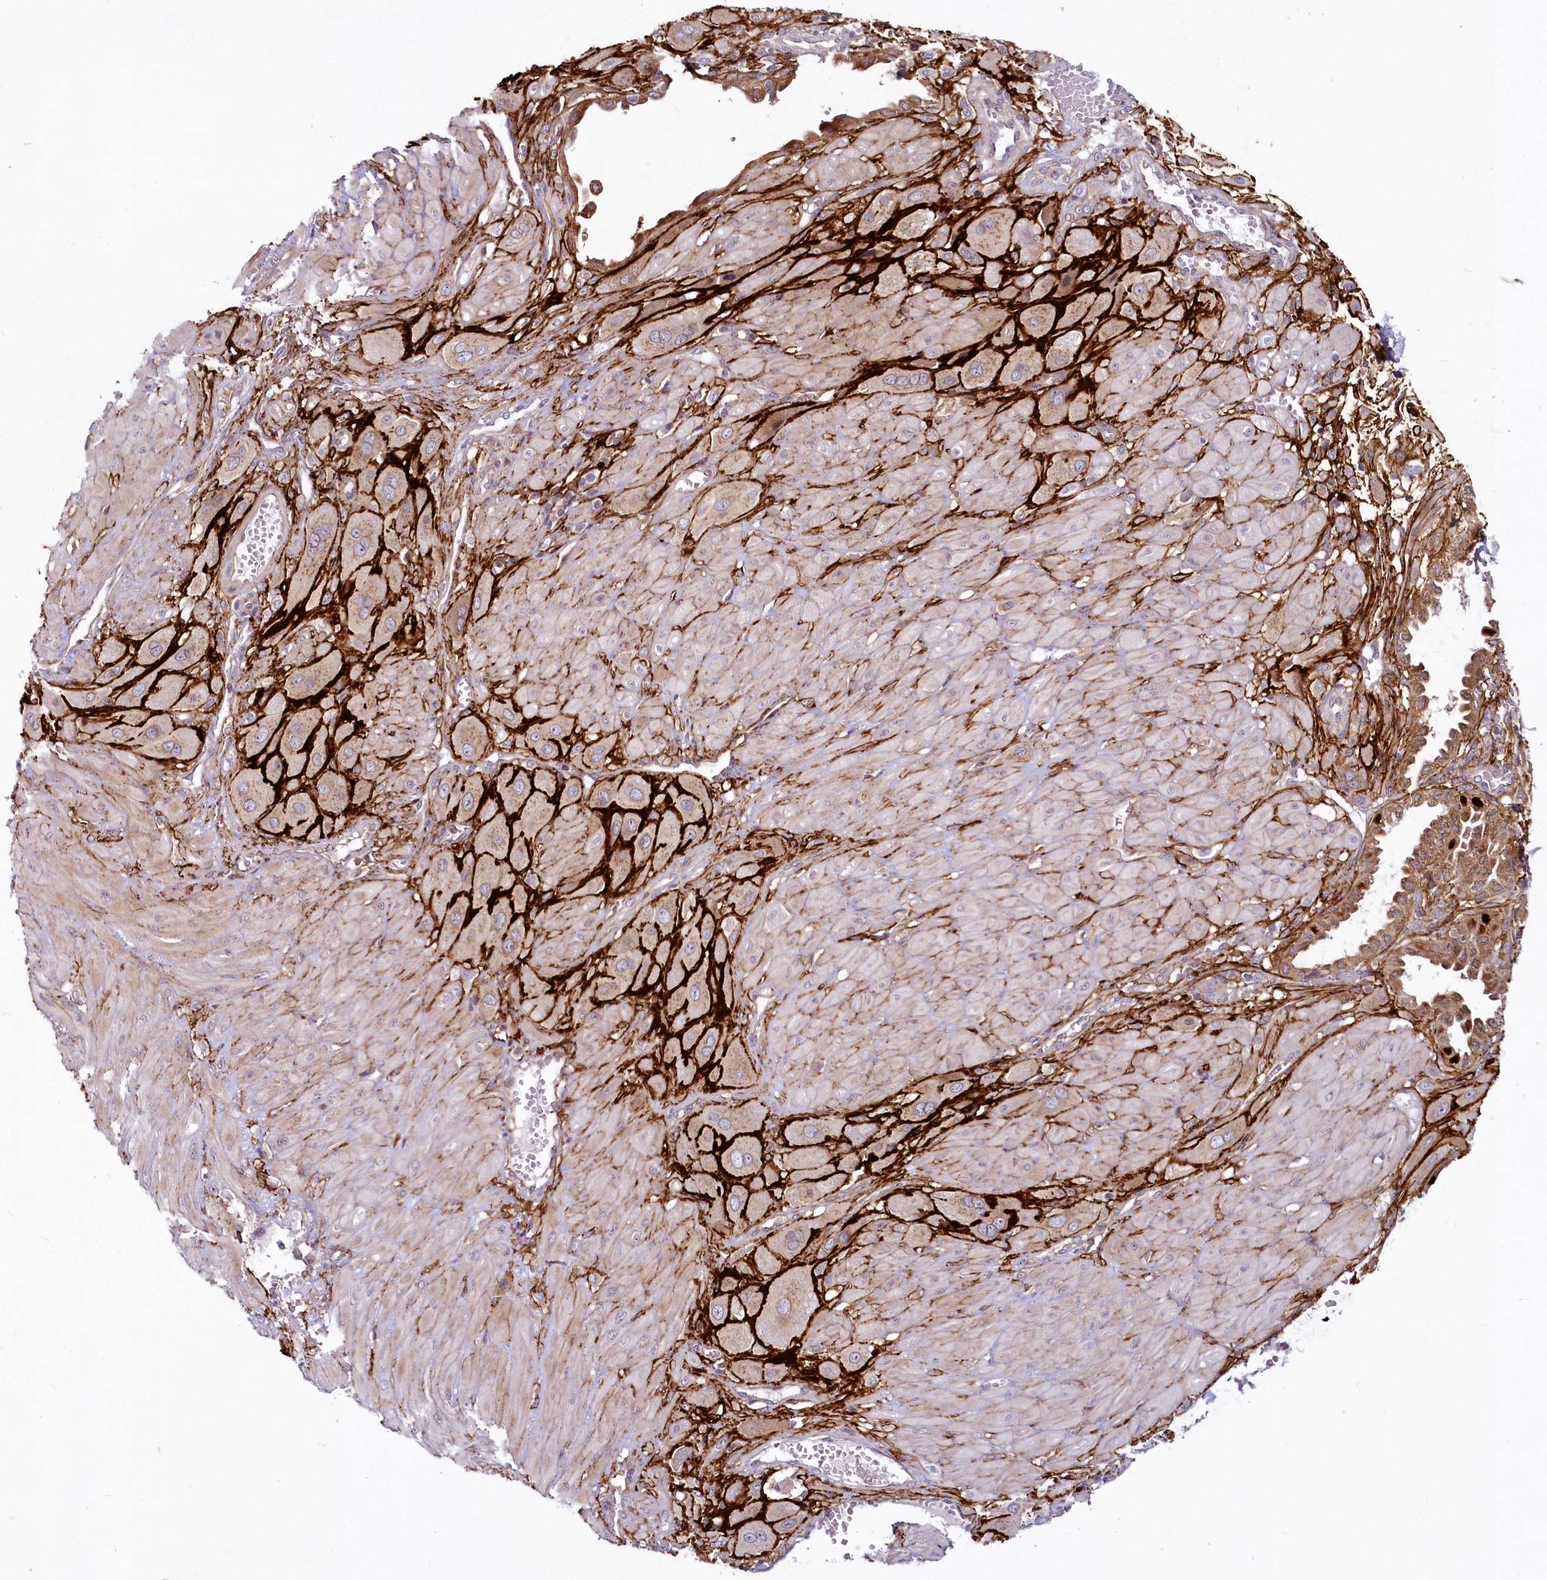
{"staining": {"intensity": "weak", "quantity": "25%-75%", "location": "cytoplasmic/membranous"}, "tissue": "cervical cancer", "cell_type": "Tumor cells", "image_type": "cancer", "snomed": [{"axis": "morphology", "description": "Squamous cell carcinoma, NOS"}, {"axis": "topography", "description": "Cervix"}], "caption": "IHC of human cervical squamous cell carcinoma shows low levels of weak cytoplasmic/membranous positivity in about 25%-75% of tumor cells.", "gene": "ADCY2", "patient": {"sex": "female", "age": 34}}